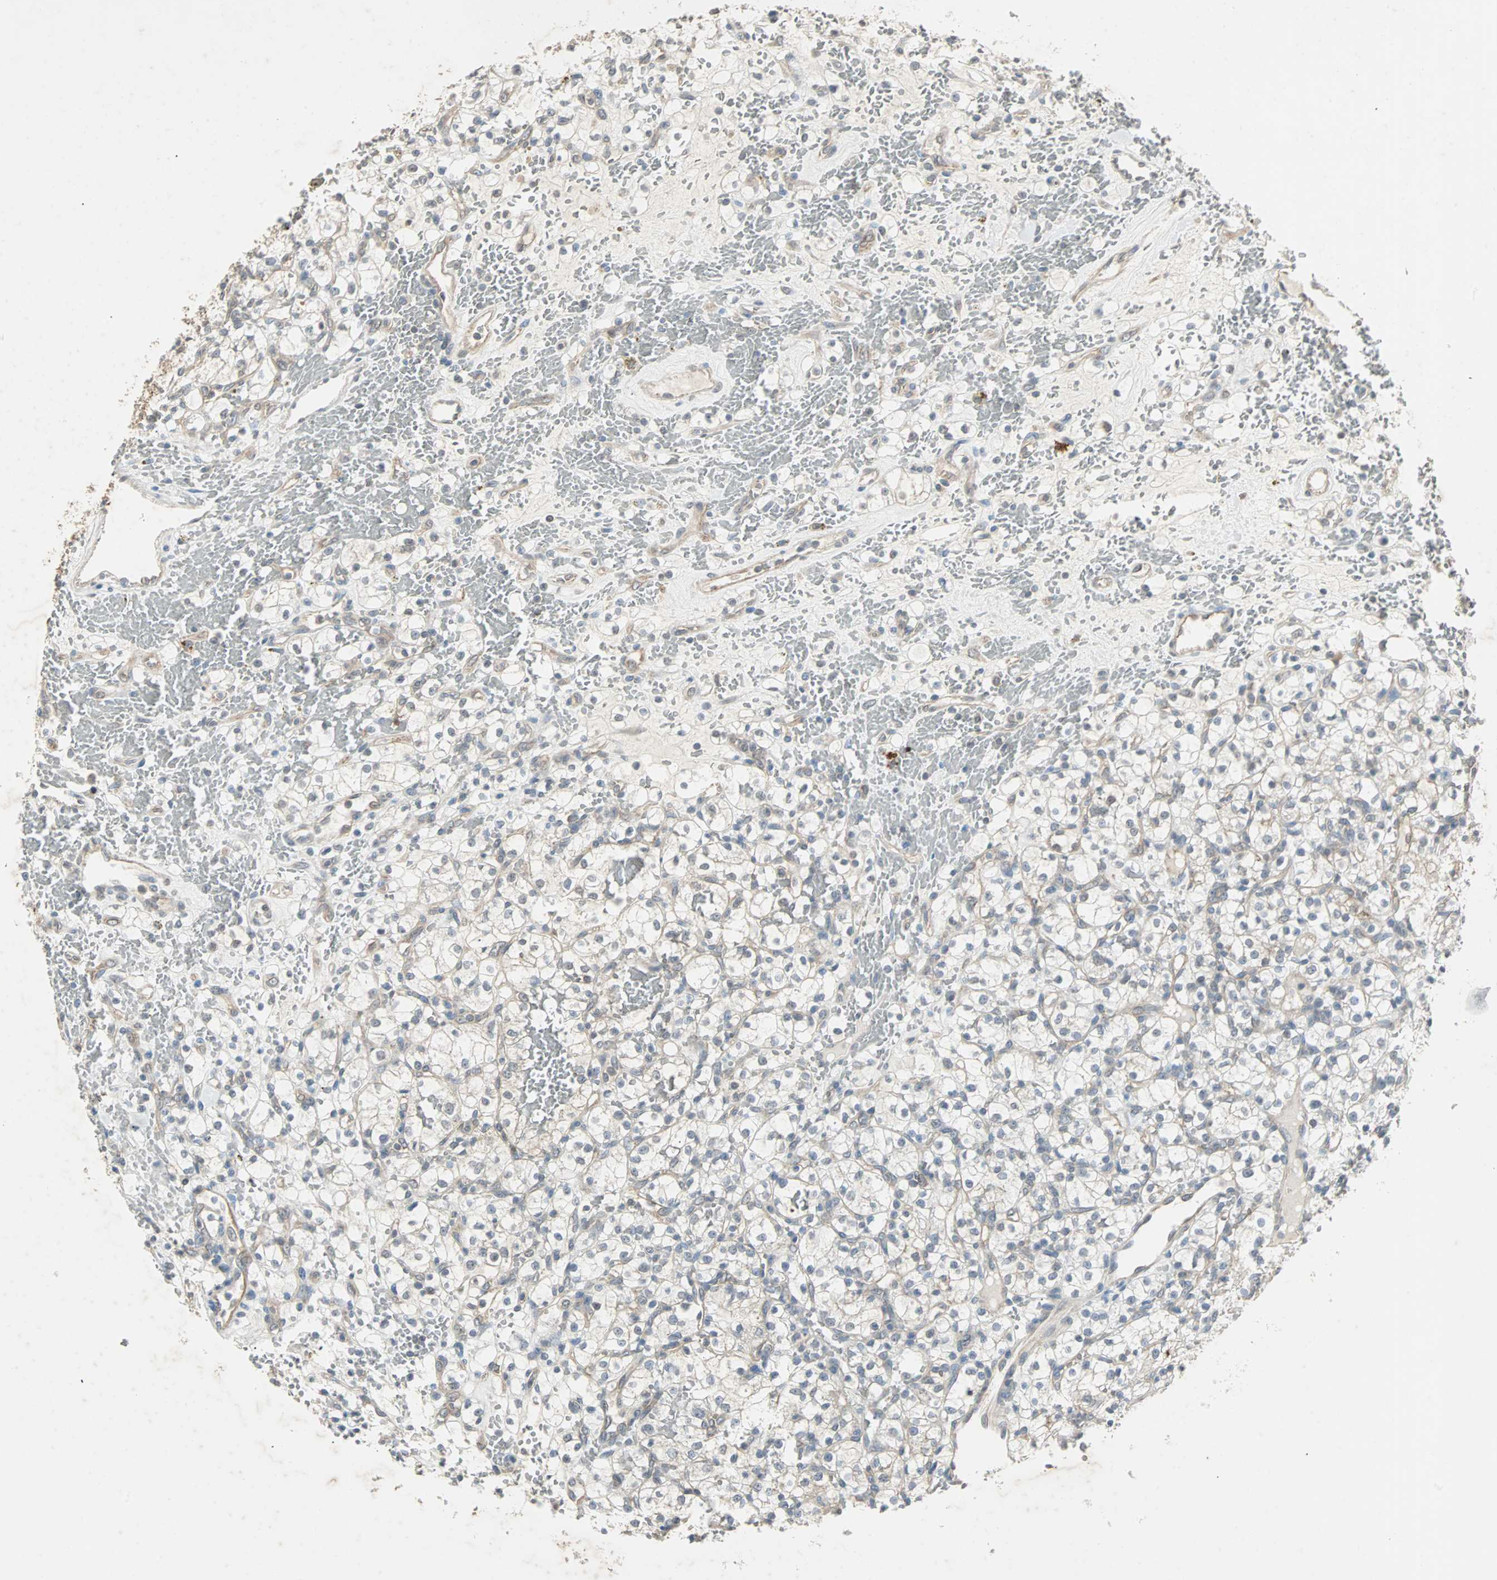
{"staining": {"intensity": "negative", "quantity": "none", "location": "none"}, "tissue": "renal cancer", "cell_type": "Tumor cells", "image_type": "cancer", "snomed": [{"axis": "morphology", "description": "Adenocarcinoma, NOS"}, {"axis": "topography", "description": "Kidney"}], "caption": "Immunohistochemical staining of renal adenocarcinoma exhibits no significant staining in tumor cells.", "gene": "CMC2", "patient": {"sex": "female", "age": 60}}